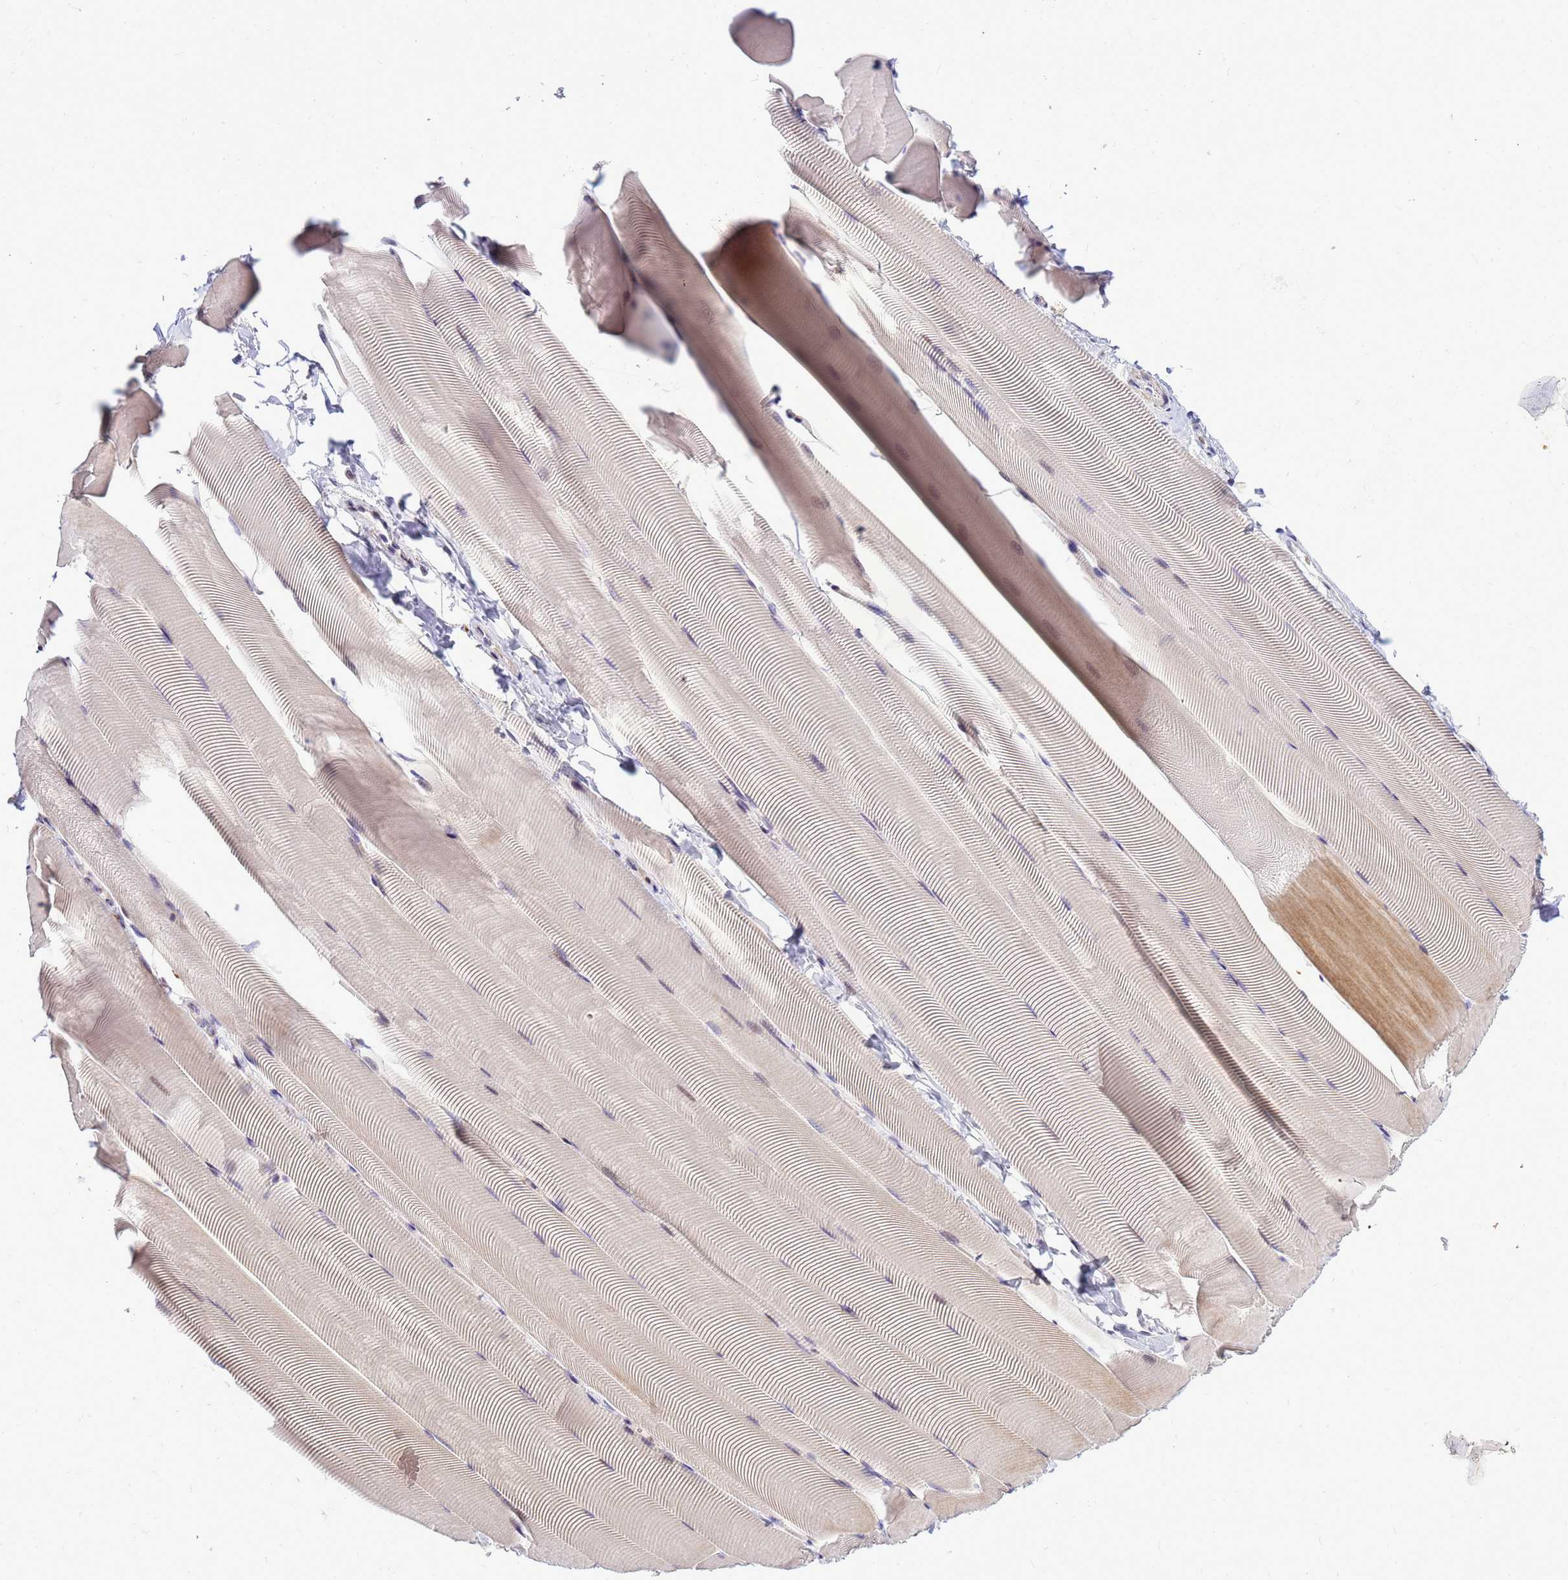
{"staining": {"intensity": "moderate", "quantity": "<25%", "location": "cytoplasmic/membranous"}, "tissue": "skeletal muscle", "cell_type": "Myocytes", "image_type": "normal", "snomed": [{"axis": "morphology", "description": "Normal tissue, NOS"}, {"axis": "topography", "description": "Skeletal muscle"}], "caption": "Human skeletal muscle stained for a protein (brown) exhibits moderate cytoplasmic/membranous positive positivity in about <25% of myocytes.", "gene": "ADAMTS7", "patient": {"sex": "male", "age": 25}}